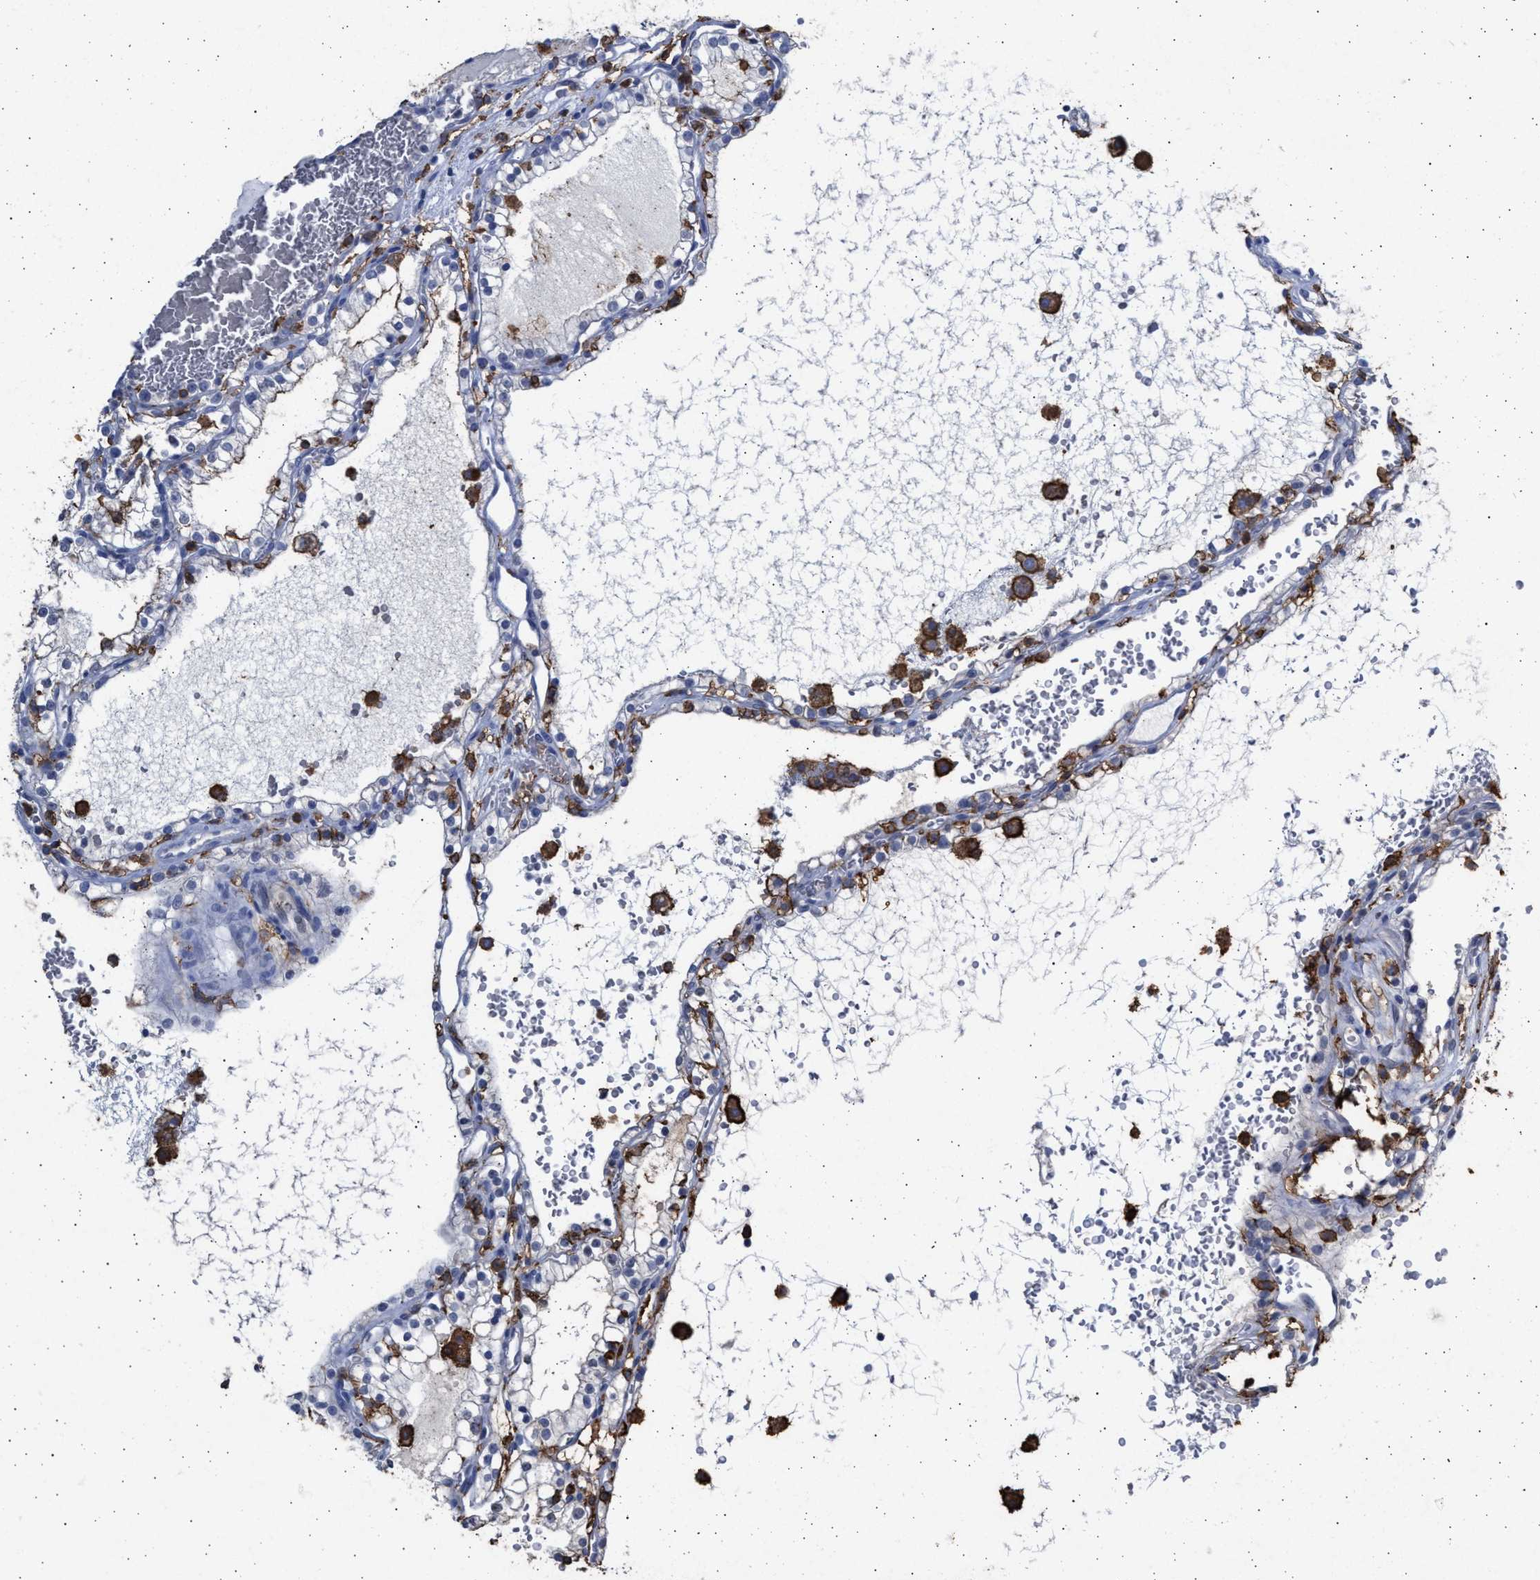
{"staining": {"intensity": "weak", "quantity": "<25%", "location": "cytoplasmic/membranous"}, "tissue": "renal cancer", "cell_type": "Tumor cells", "image_type": "cancer", "snomed": [{"axis": "morphology", "description": "Adenocarcinoma, NOS"}, {"axis": "topography", "description": "Kidney"}], "caption": "High power microscopy image of an immunohistochemistry photomicrograph of renal cancer, revealing no significant positivity in tumor cells.", "gene": "FCER1A", "patient": {"sex": "female", "age": 41}}